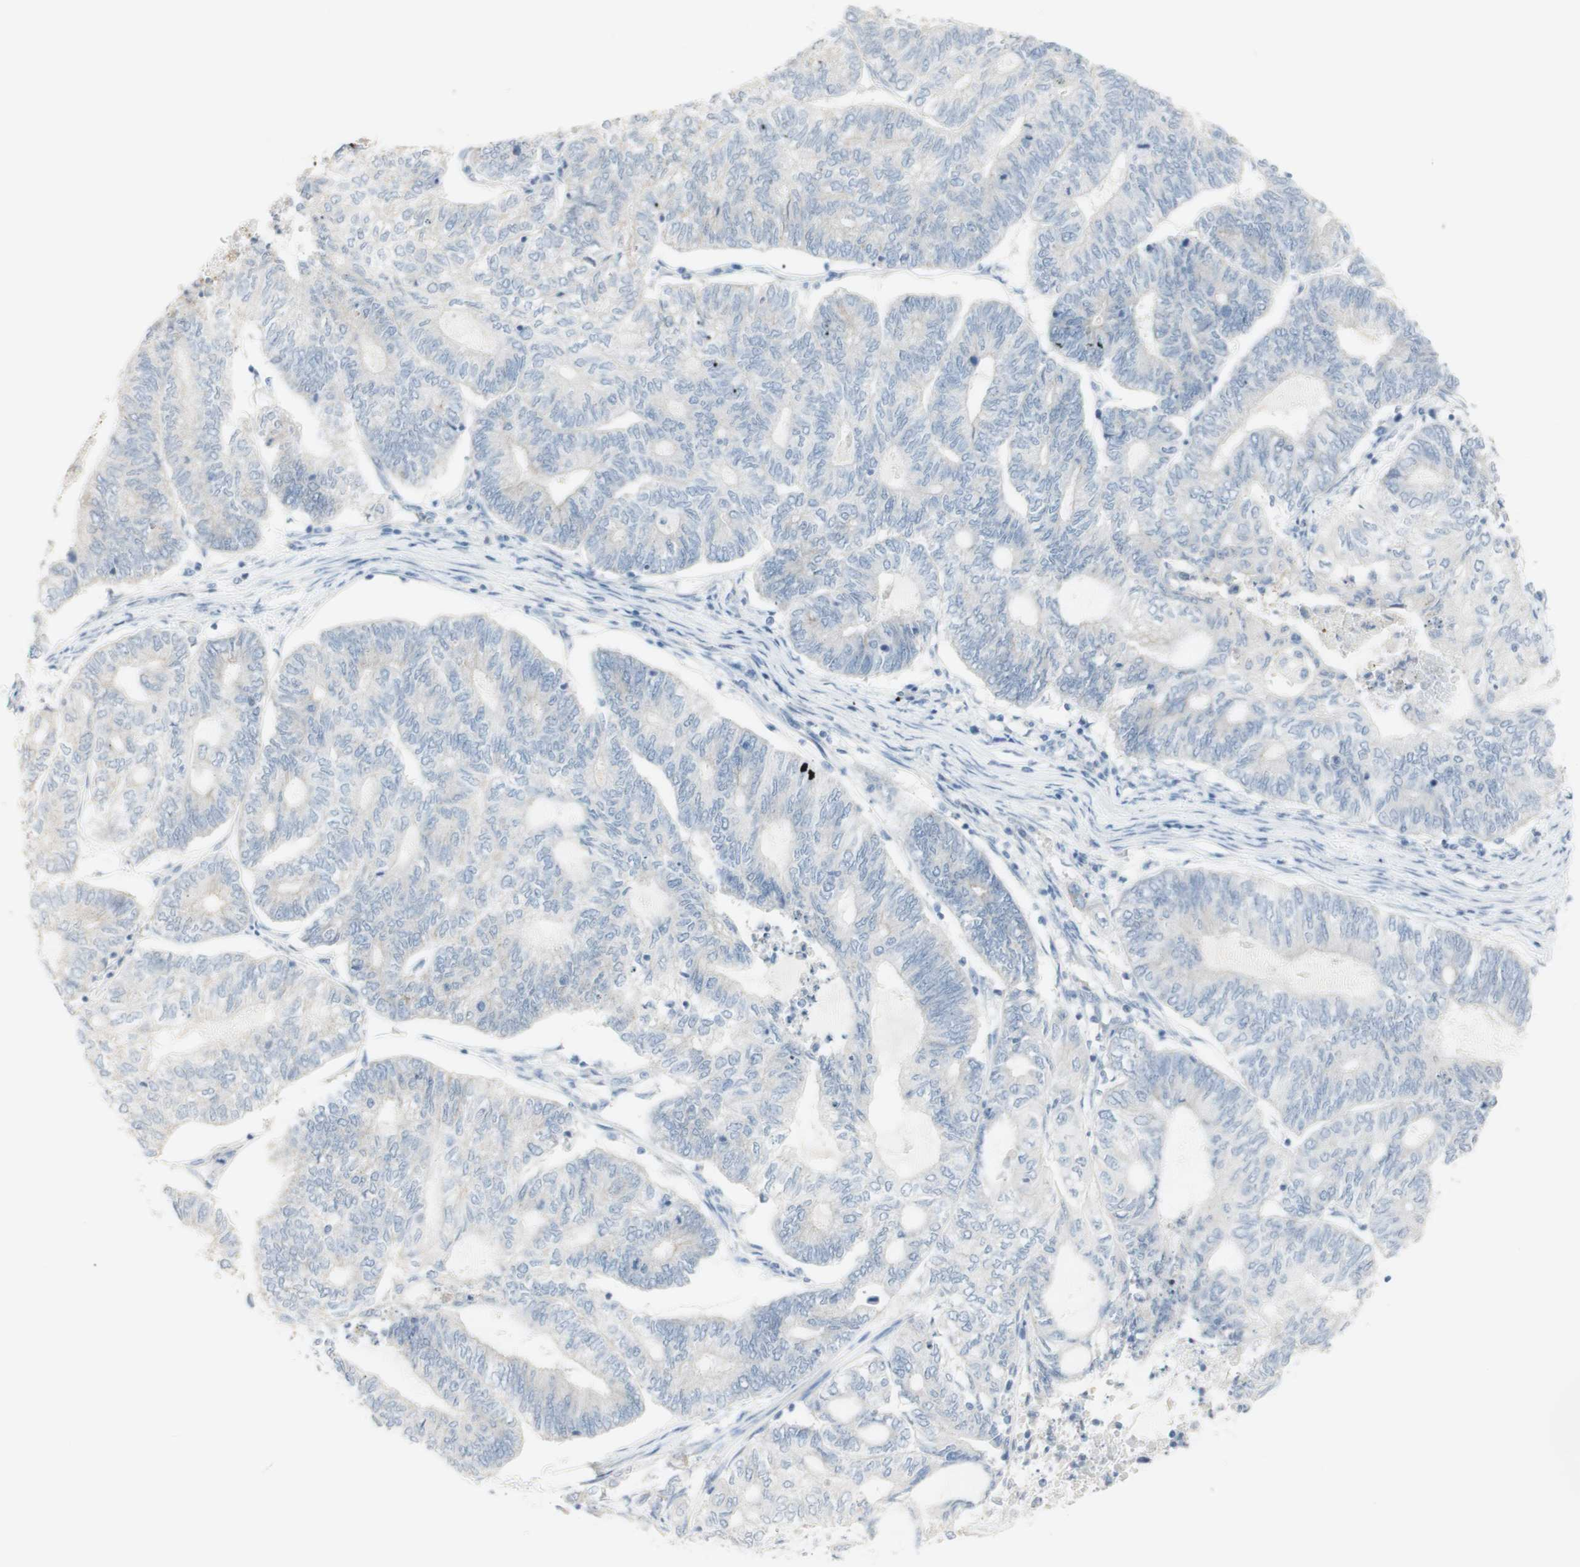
{"staining": {"intensity": "negative", "quantity": "none", "location": "none"}, "tissue": "endometrial cancer", "cell_type": "Tumor cells", "image_type": "cancer", "snomed": [{"axis": "morphology", "description": "Adenocarcinoma, NOS"}, {"axis": "topography", "description": "Uterus"}, {"axis": "topography", "description": "Endometrium"}], "caption": "DAB immunohistochemical staining of adenocarcinoma (endometrial) exhibits no significant staining in tumor cells. (IHC, brightfield microscopy, high magnification).", "gene": "ART3", "patient": {"sex": "female", "age": 70}}